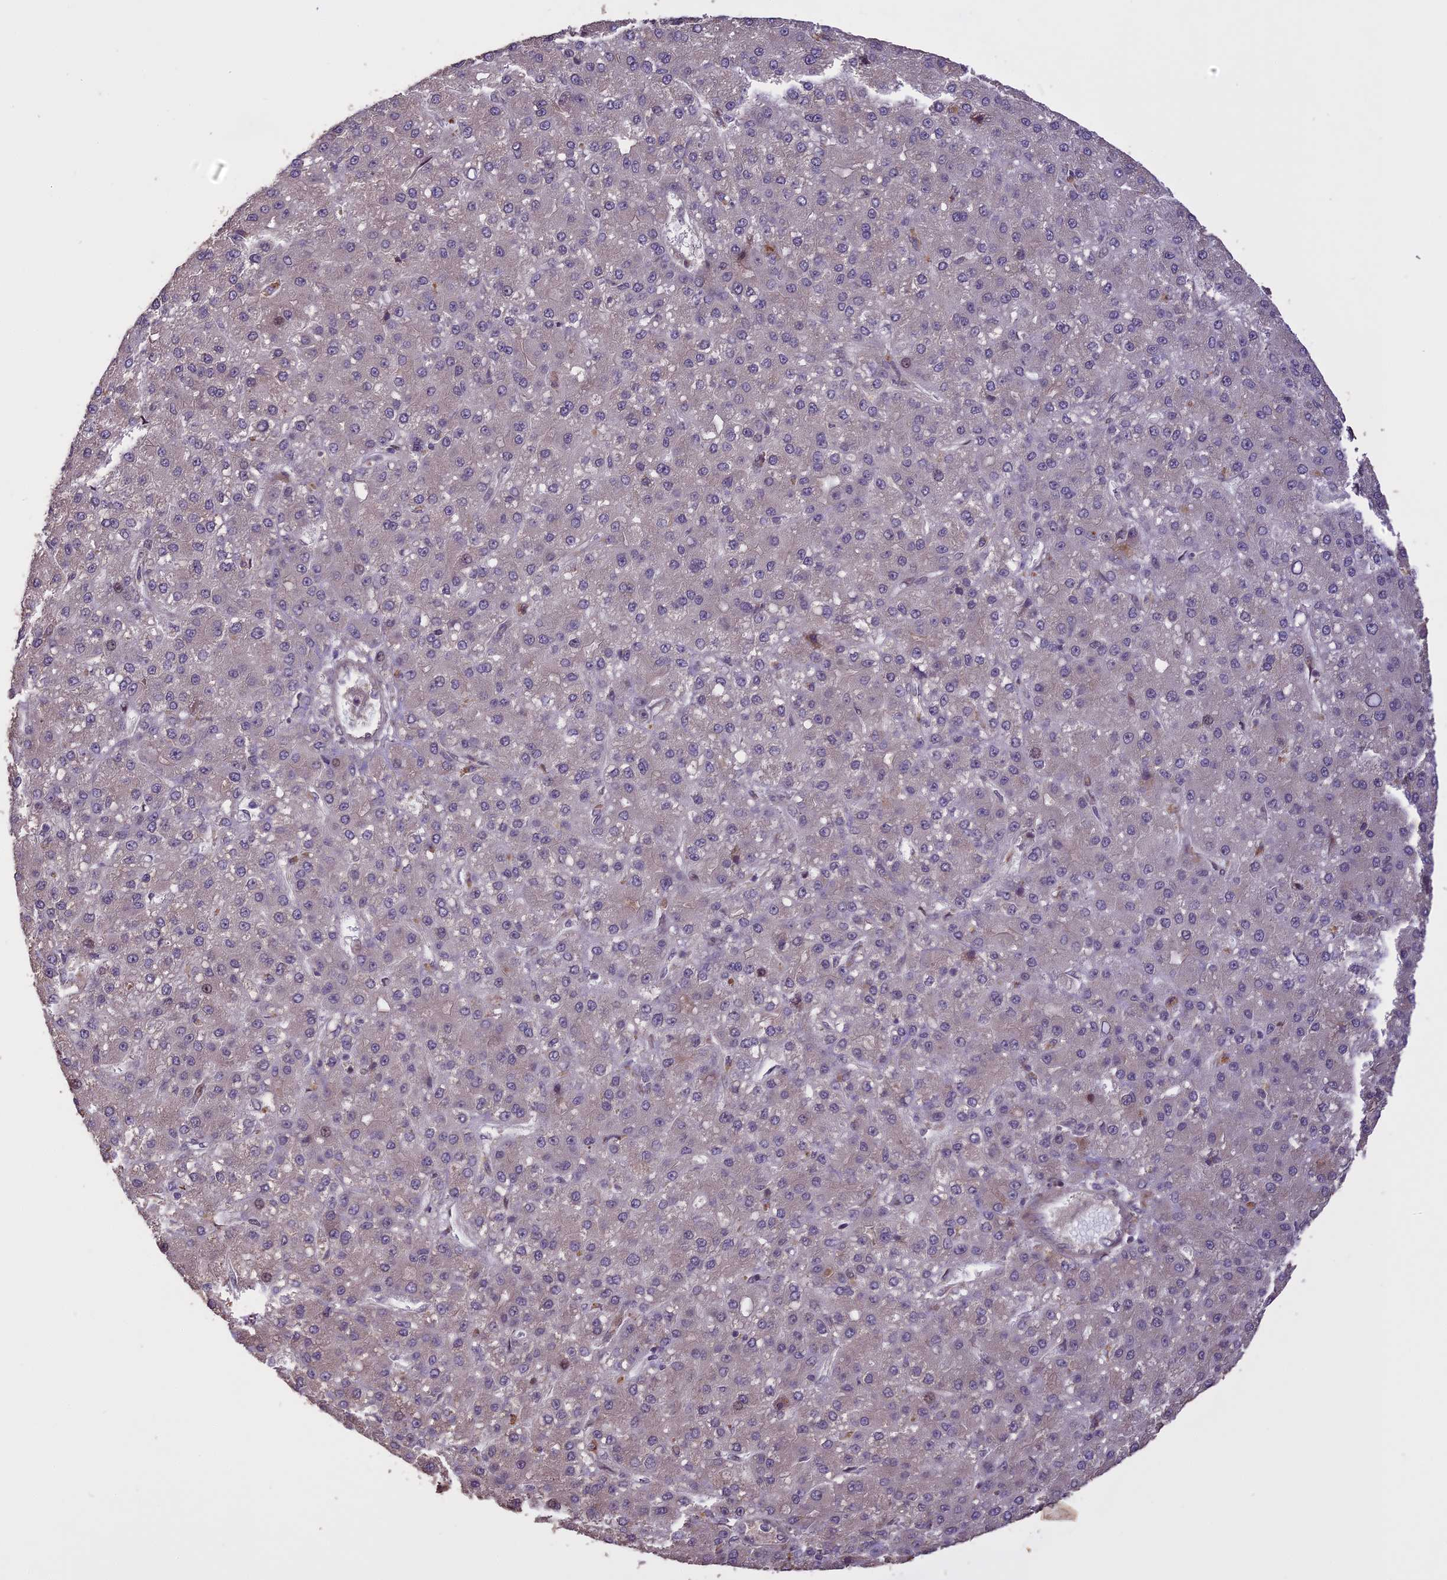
{"staining": {"intensity": "negative", "quantity": "none", "location": "none"}, "tissue": "liver cancer", "cell_type": "Tumor cells", "image_type": "cancer", "snomed": [{"axis": "morphology", "description": "Carcinoma, Hepatocellular, NOS"}, {"axis": "topography", "description": "Liver"}], "caption": "IHC photomicrograph of neoplastic tissue: liver cancer (hepatocellular carcinoma) stained with DAB (3,3'-diaminobenzidine) displays no significant protein staining in tumor cells.", "gene": "PRELID2", "patient": {"sex": "male", "age": 67}}